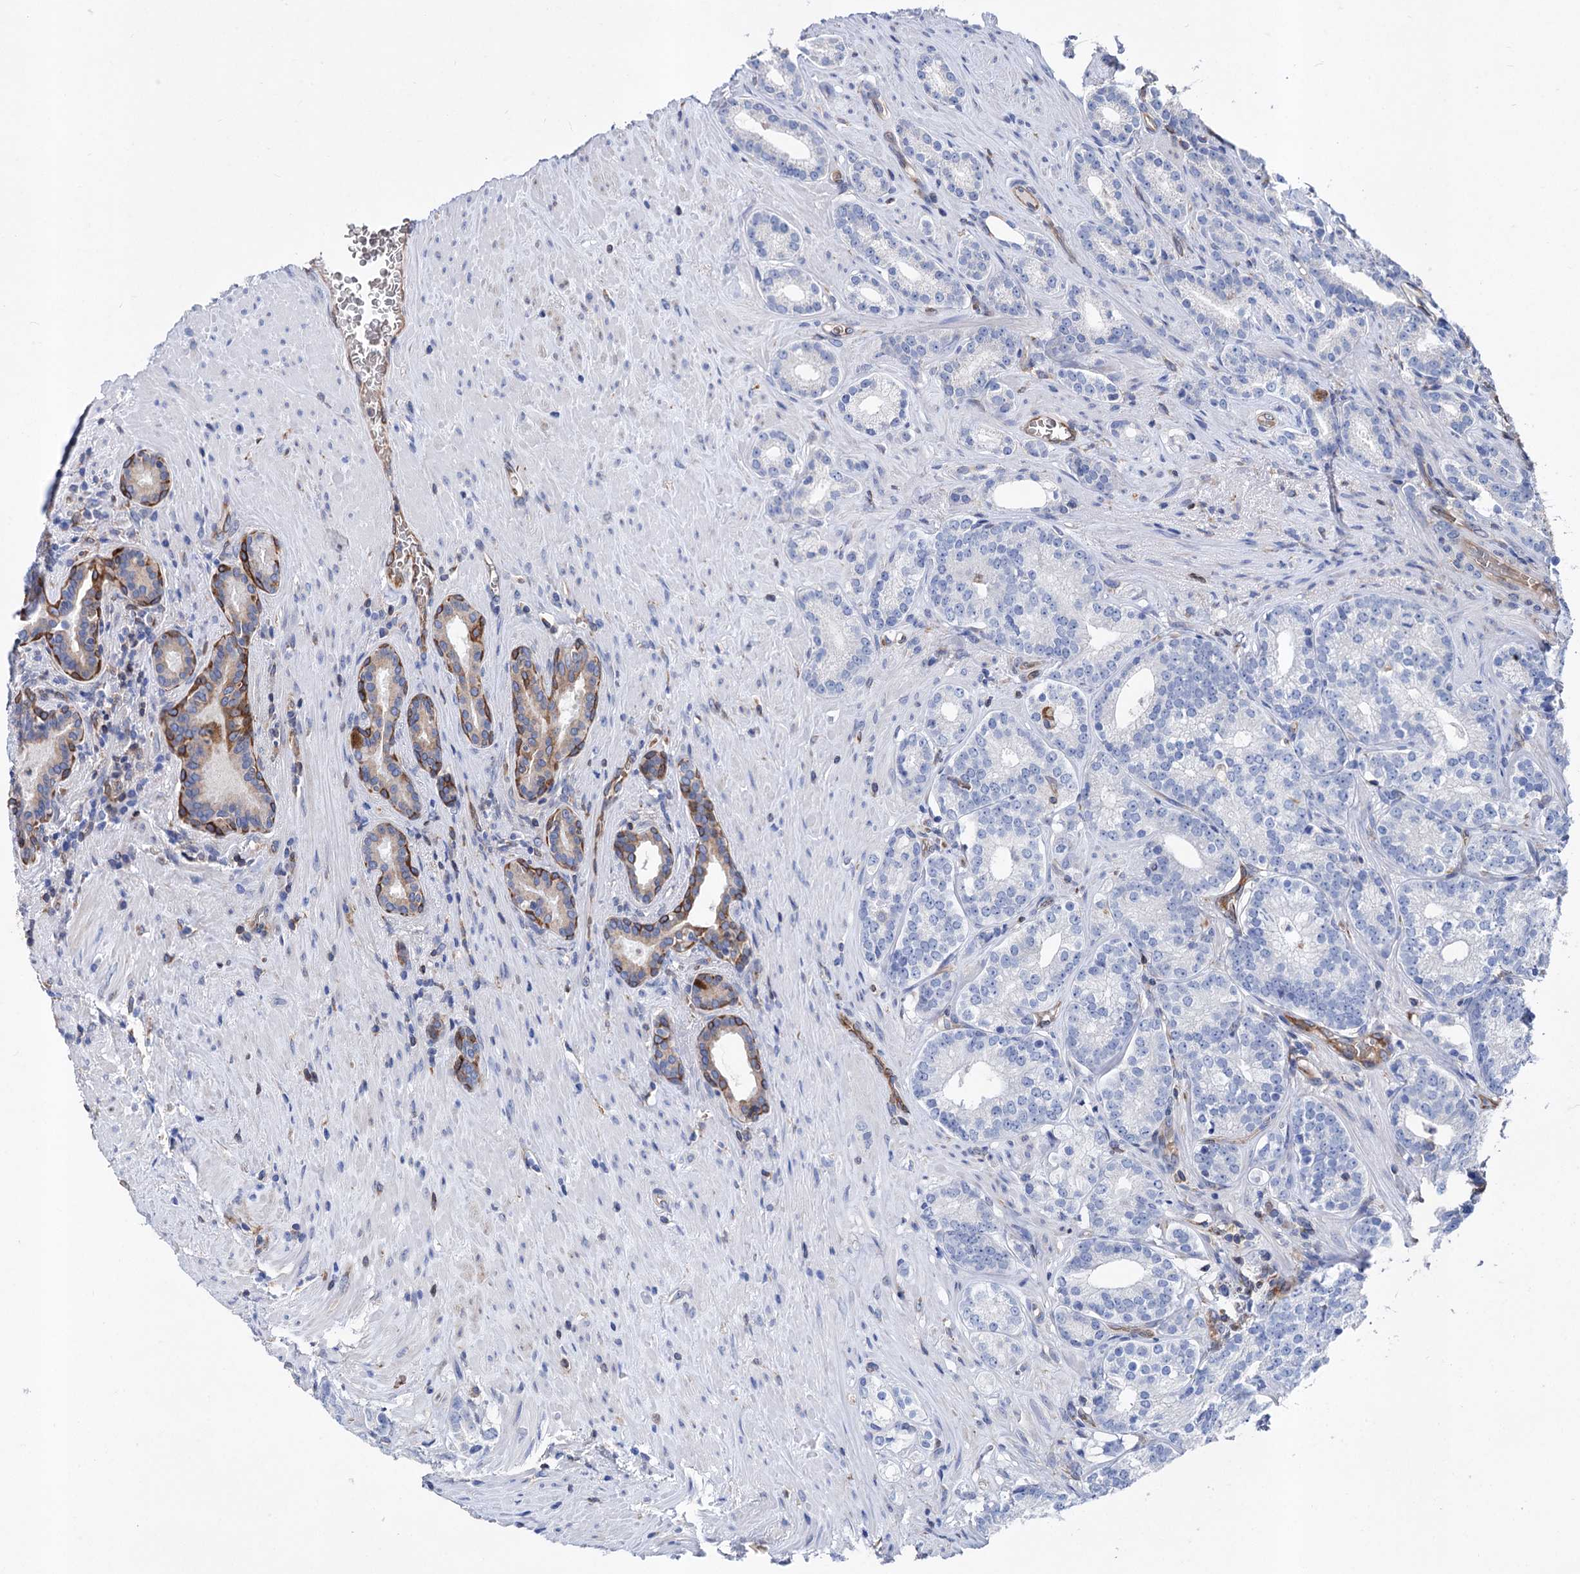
{"staining": {"intensity": "negative", "quantity": "none", "location": "none"}, "tissue": "prostate cancer", "cell_type": "Tumor cells", "image_type": "cancer", "snomed": [{"axis": "morphology", "description": "Adenocarcinoma, Low grade"}, {"axis": "topography", "description": "Prostate"}], "caption": "This is an IHC histopathology image of human prostate cancer (low-grade adenocarcinoma). There is no positivity in tumor cells.", "gene": "STING1", "patient": {"sex": "male", "age": 71}}